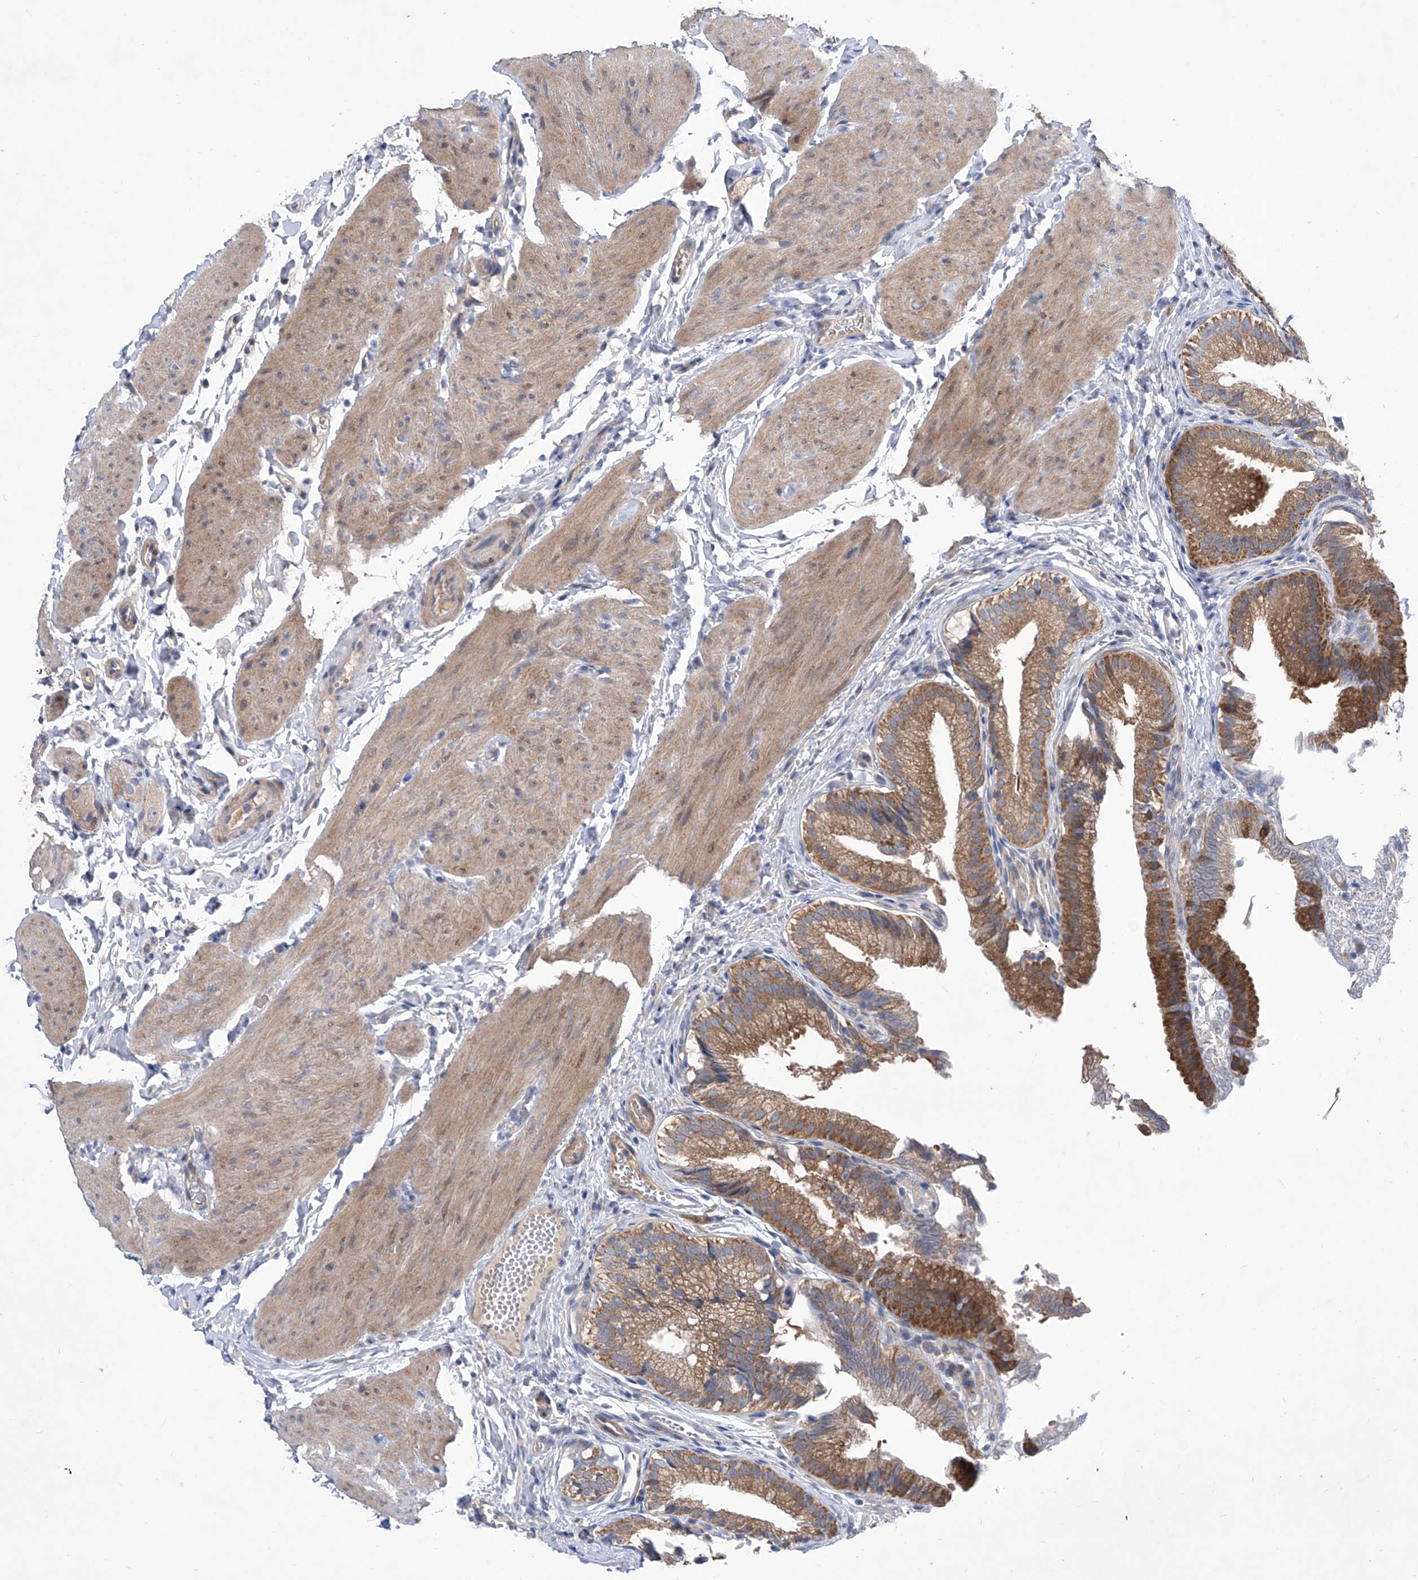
{"staining": {"intensity": "moderate", "quantity": ">75%", "location": "cytoplasmic/membranous"}, "tissue": "gallbladder", "cell_type": "Glandular cells", "image_type": "normal", "snomed": [{"axis": "morphology", "description": "Normal tissue, NOS"}, {"axis": "topography", "description": "Gallbladder"}], "caption": "High-power microscopy captured an immunohistochemistry image of normal gallbladder, revealing moderate cytoplasmic/membranous expression in about >75% of glandular cells.", "gene": "SRBD1", "patient": {"sex": "female", "age": 30}}